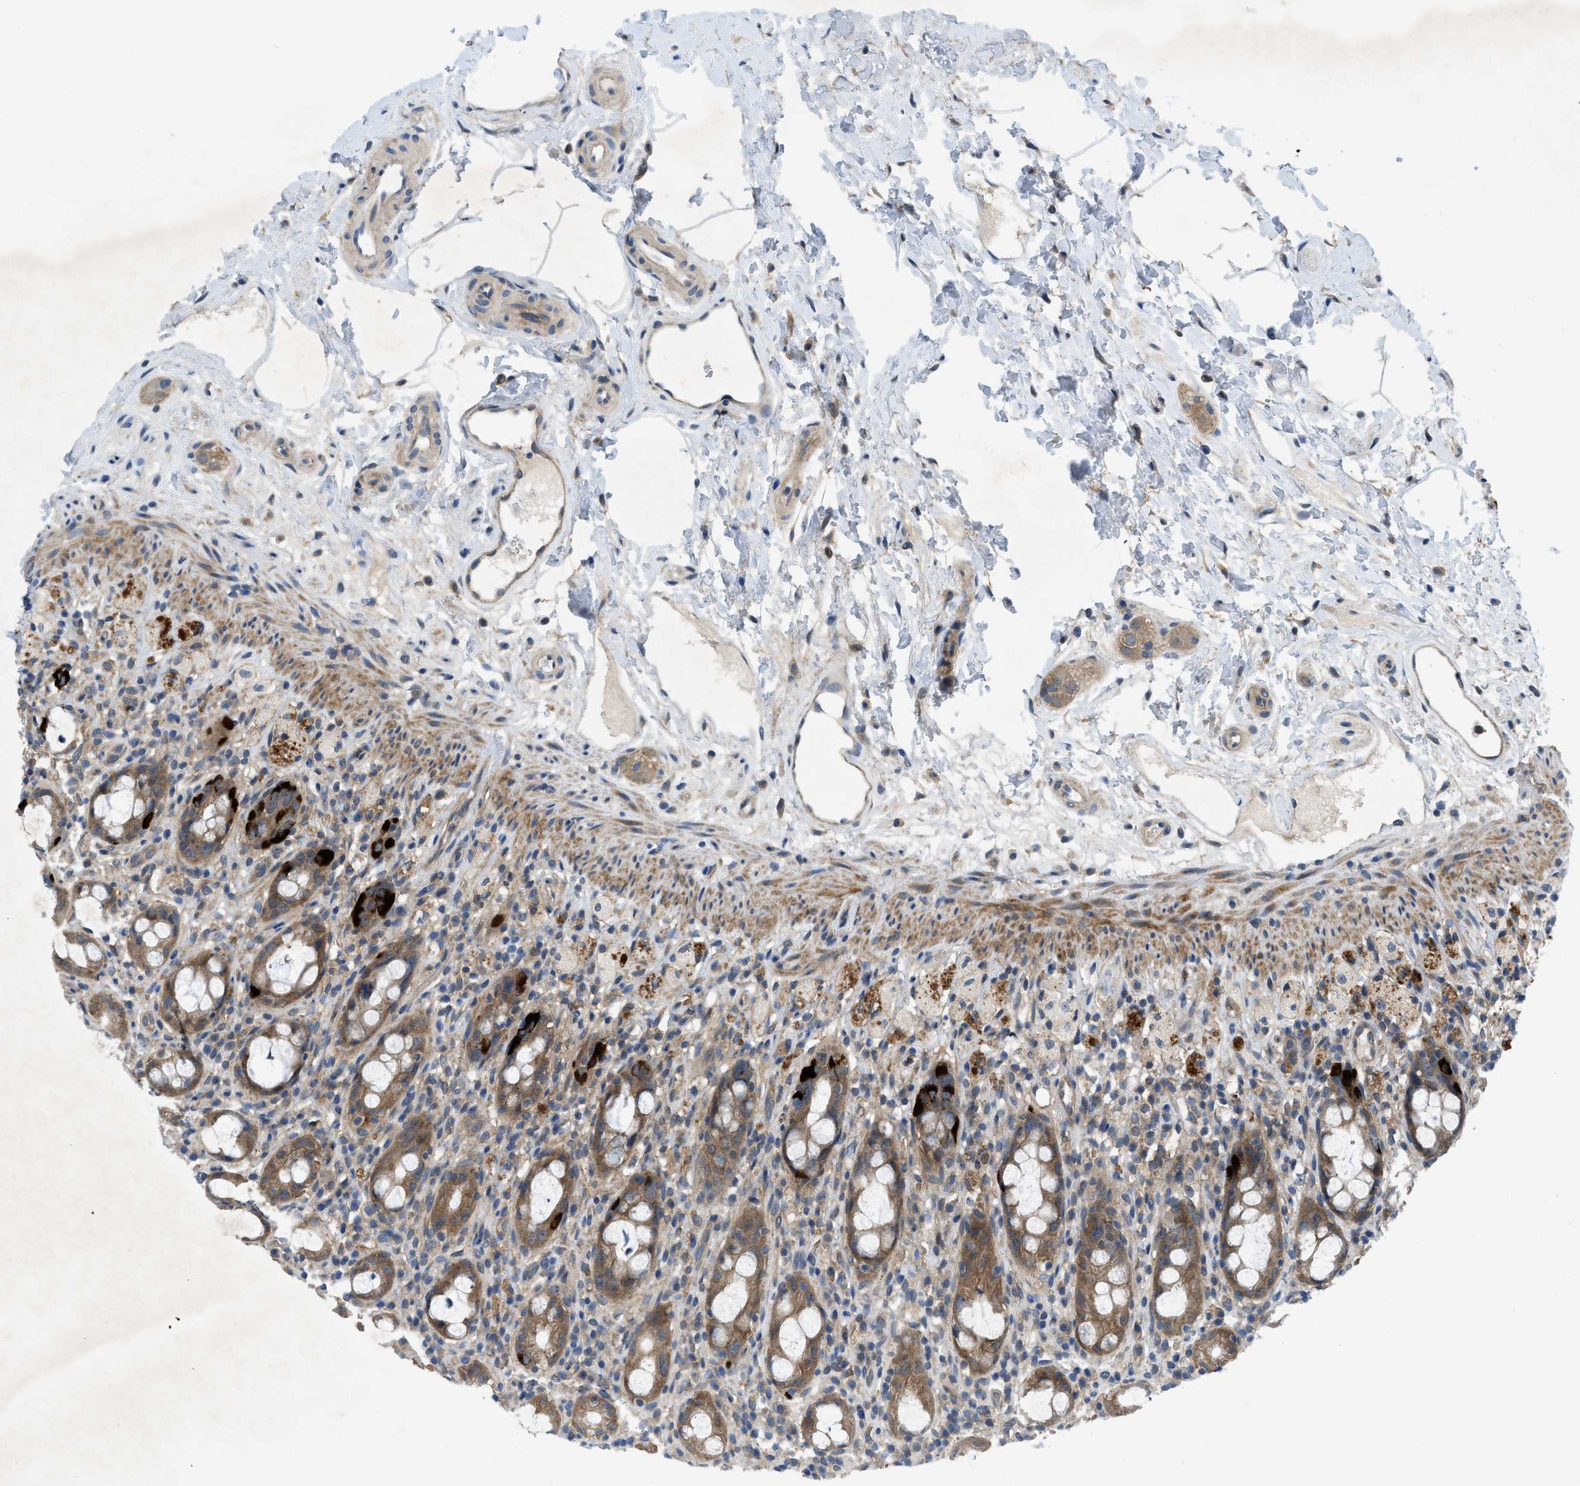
{"staining": {"intensity": "moderate", "quantity": ">75%", "location": "cytoplasmic/membranous"}, "tissue": "rectum", "cell_type": "Glandular cells", "image_type": "normal", "snomed": [{"axis": "morphology", "description": "Normal tissue, NOS"}, {"axis": "topography", "description": "Rectum"}], "caption": "An immunohistochemistry micrograph of normal tissue is shown. Protein staining in brown labels moderate cytoplasmic/membranous positivity in rectum within glandular cells.", "gene": "PANX1", "patient": {"sex": "male", "age": 44}}